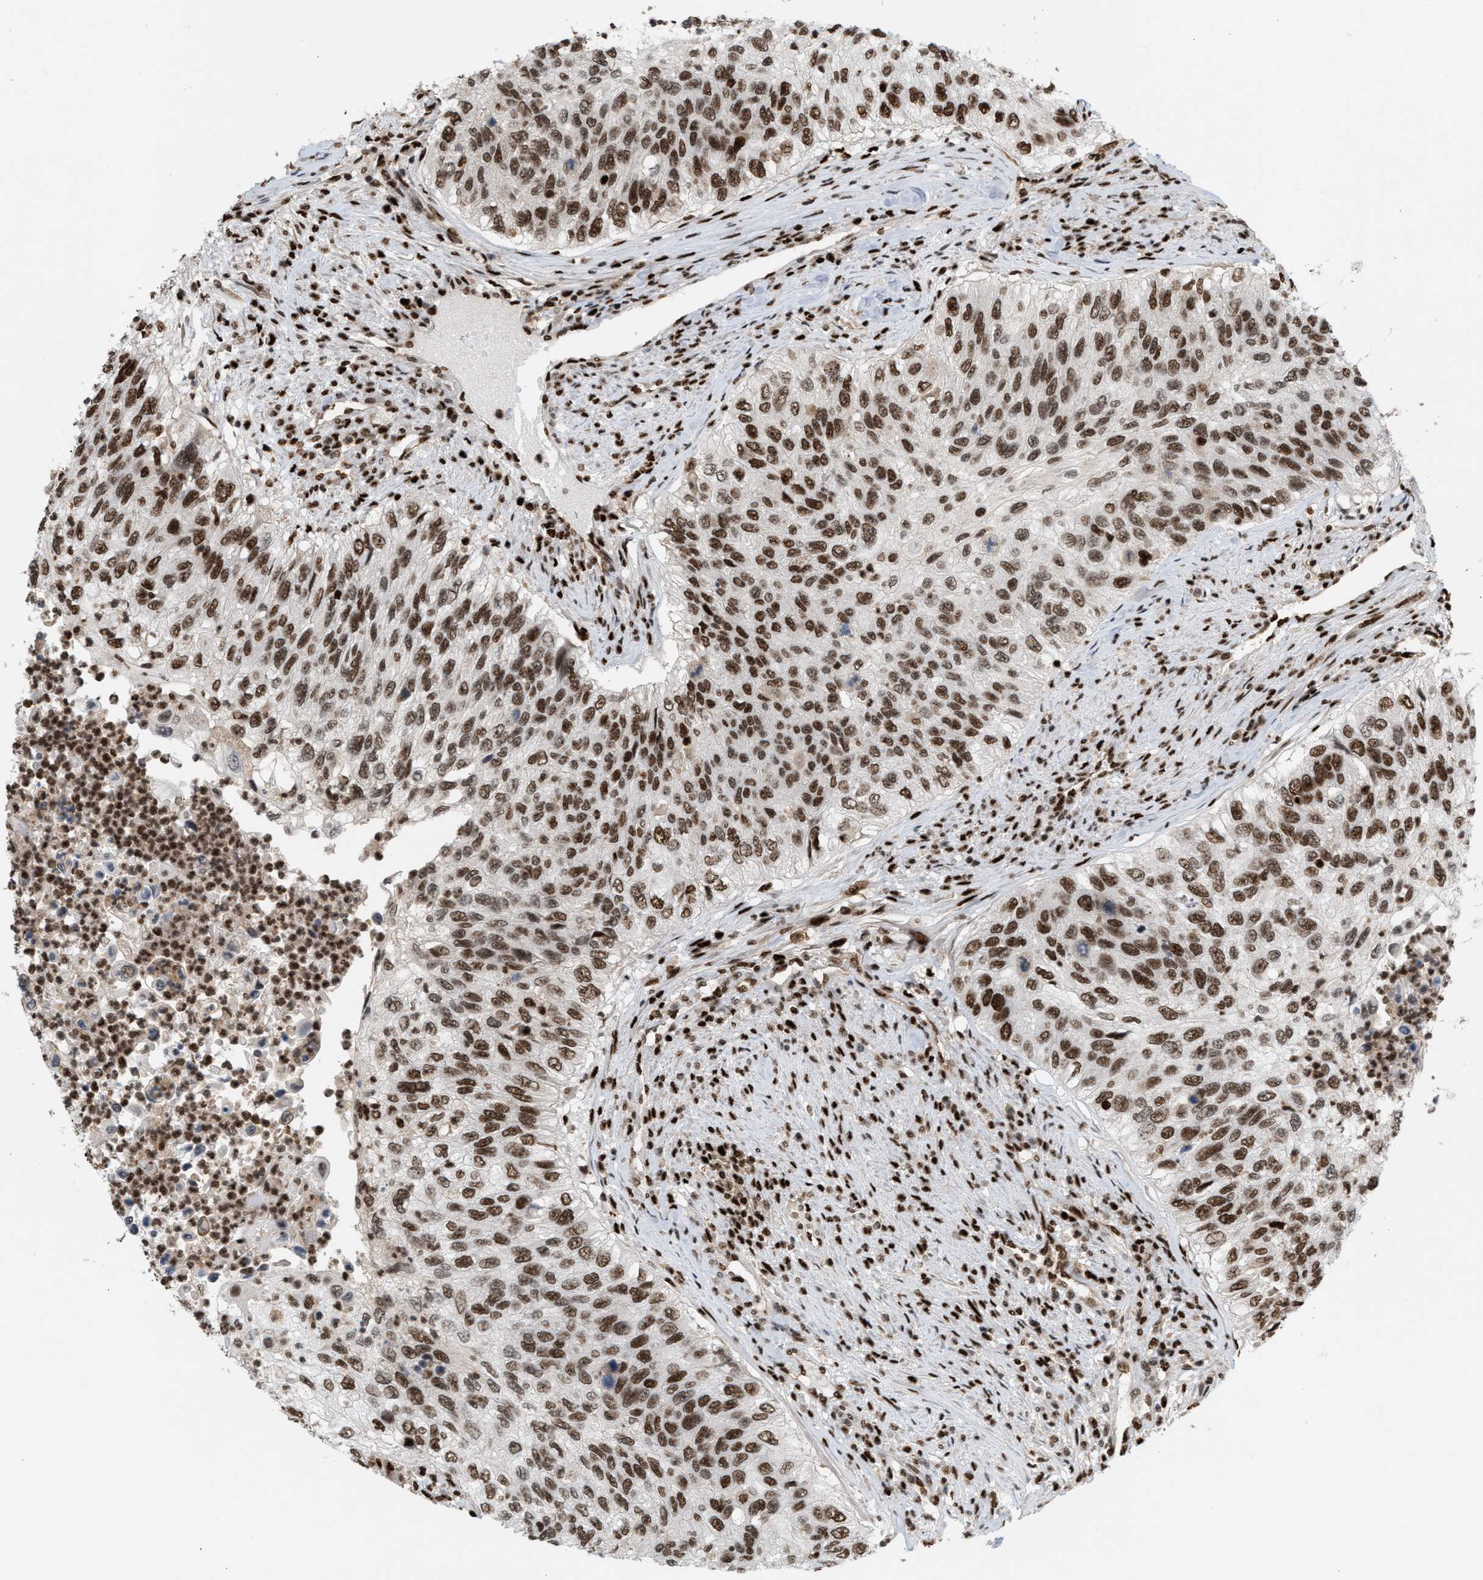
{"staining": {"intensity": "strong", "quantity": ">75%", "location": "nuclear"}, "tissue": "urothelial cancer", "cell_type": "Tumor cells", "image_type": "cancer", "snomed": [{"axis": "morphology", "description": "Urothelial carcinoma, High grade"}, {"axis": "topography", "description": "Urinary bladder"}], "caption": "A brown stain highlights strong nuclear staining of a protein in human urothelial carcinoma (high-grade) tumor cells.", "gene": "RNASEK-C17orf49", "patient": {"sex": "female", "age": 60}}